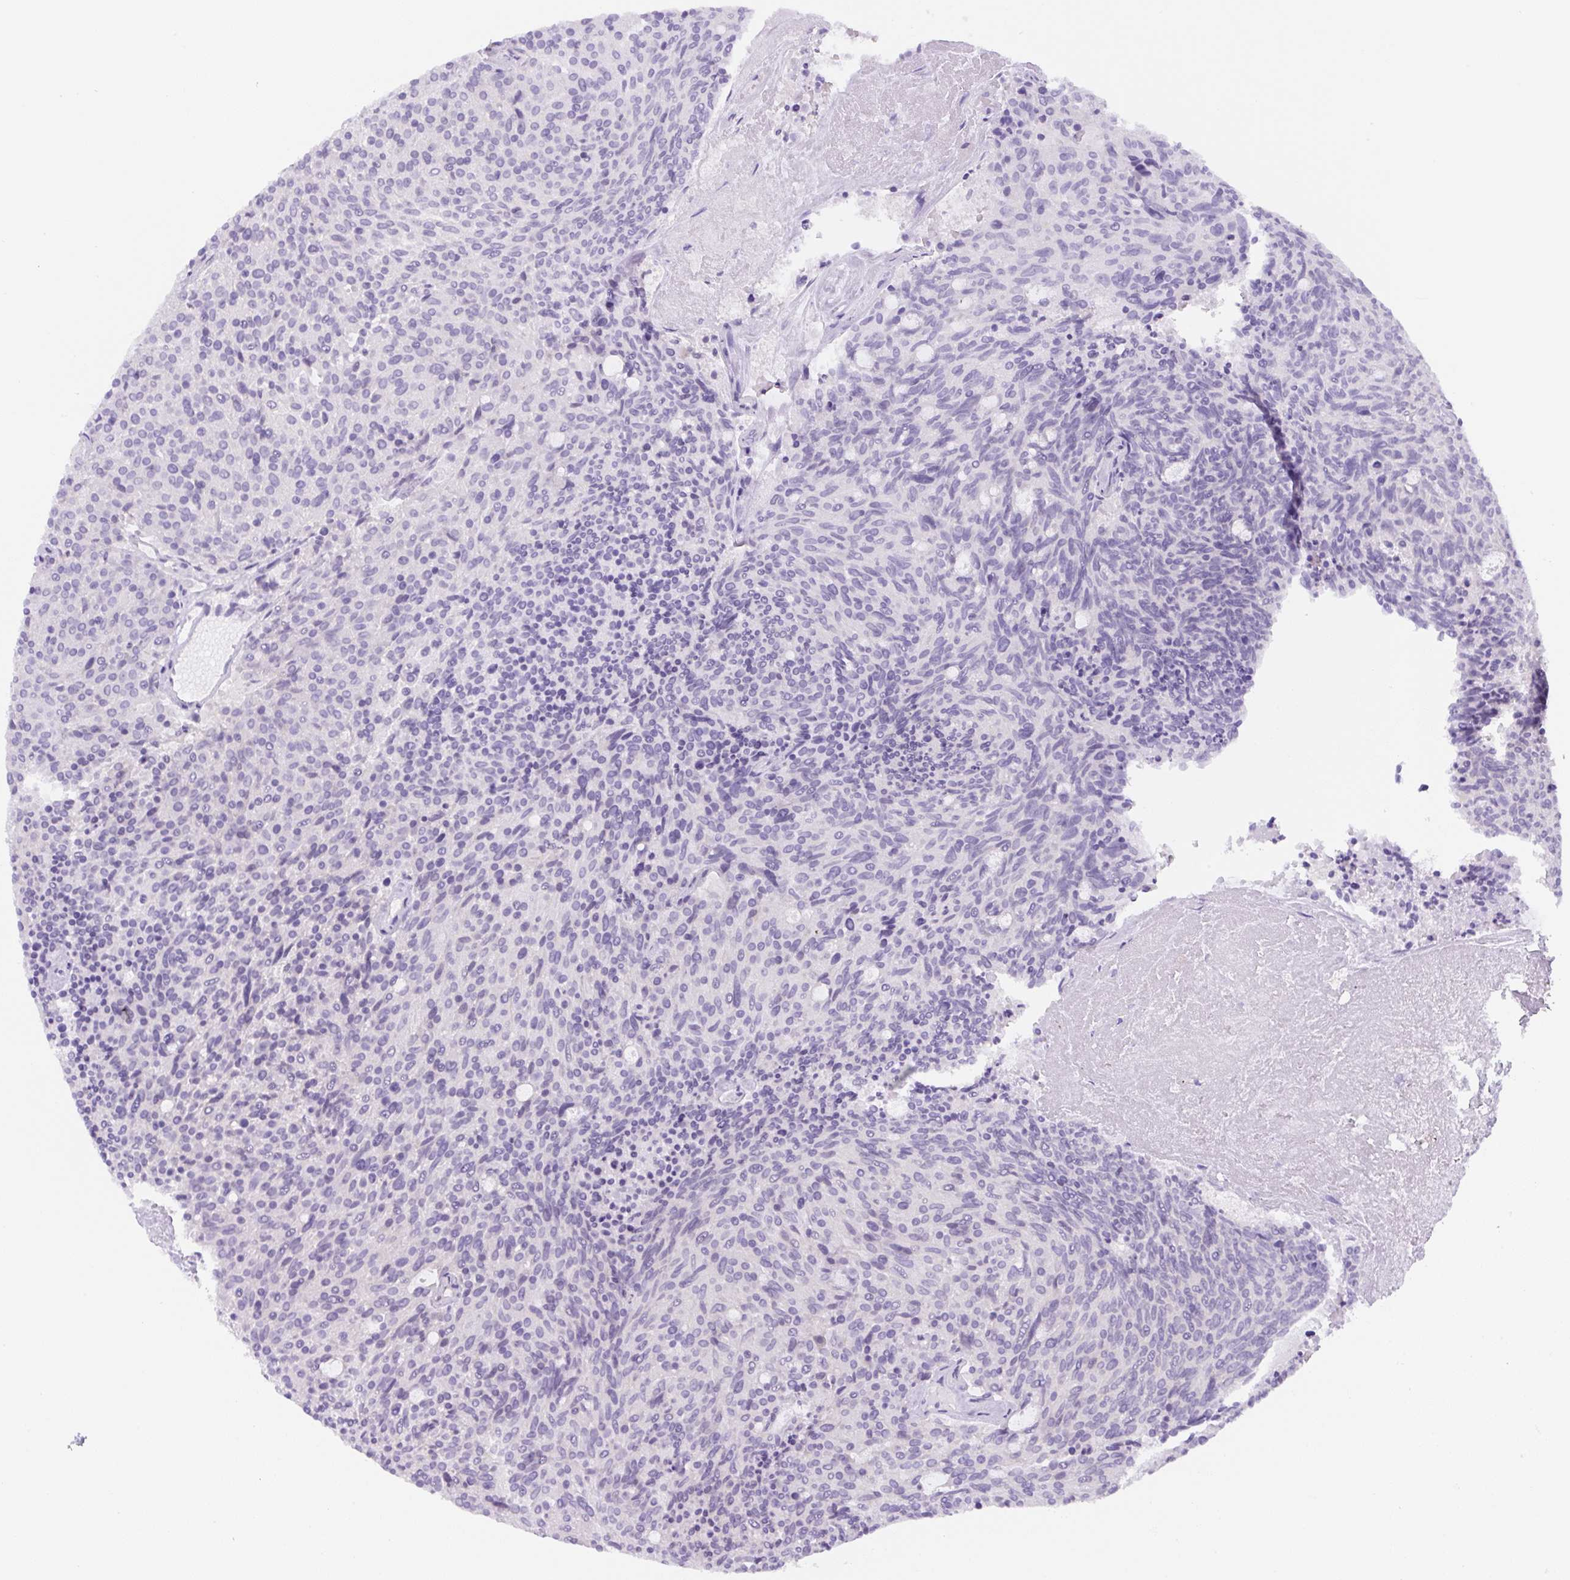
{"staining": {"intensity": "negative", "quantity": "none", "location": "none"}, "tissue": "carcinoid", "cell_type": "Tumor cells", "image_type": "cancer", "snomed": [{"axis": "morphology", "description": "Carcinoid, malignant, NOS"}, {"axis": "topography", "description": "Pancreas"}], "caption": "Immunohistochemistry image of neoplastic tissue: human malignant carcinoid stained with DAB displays no significant protein positivity in tumor cells.", "gene": "ADAMTS19", "patient": {"sex": "female", "age": 54}}